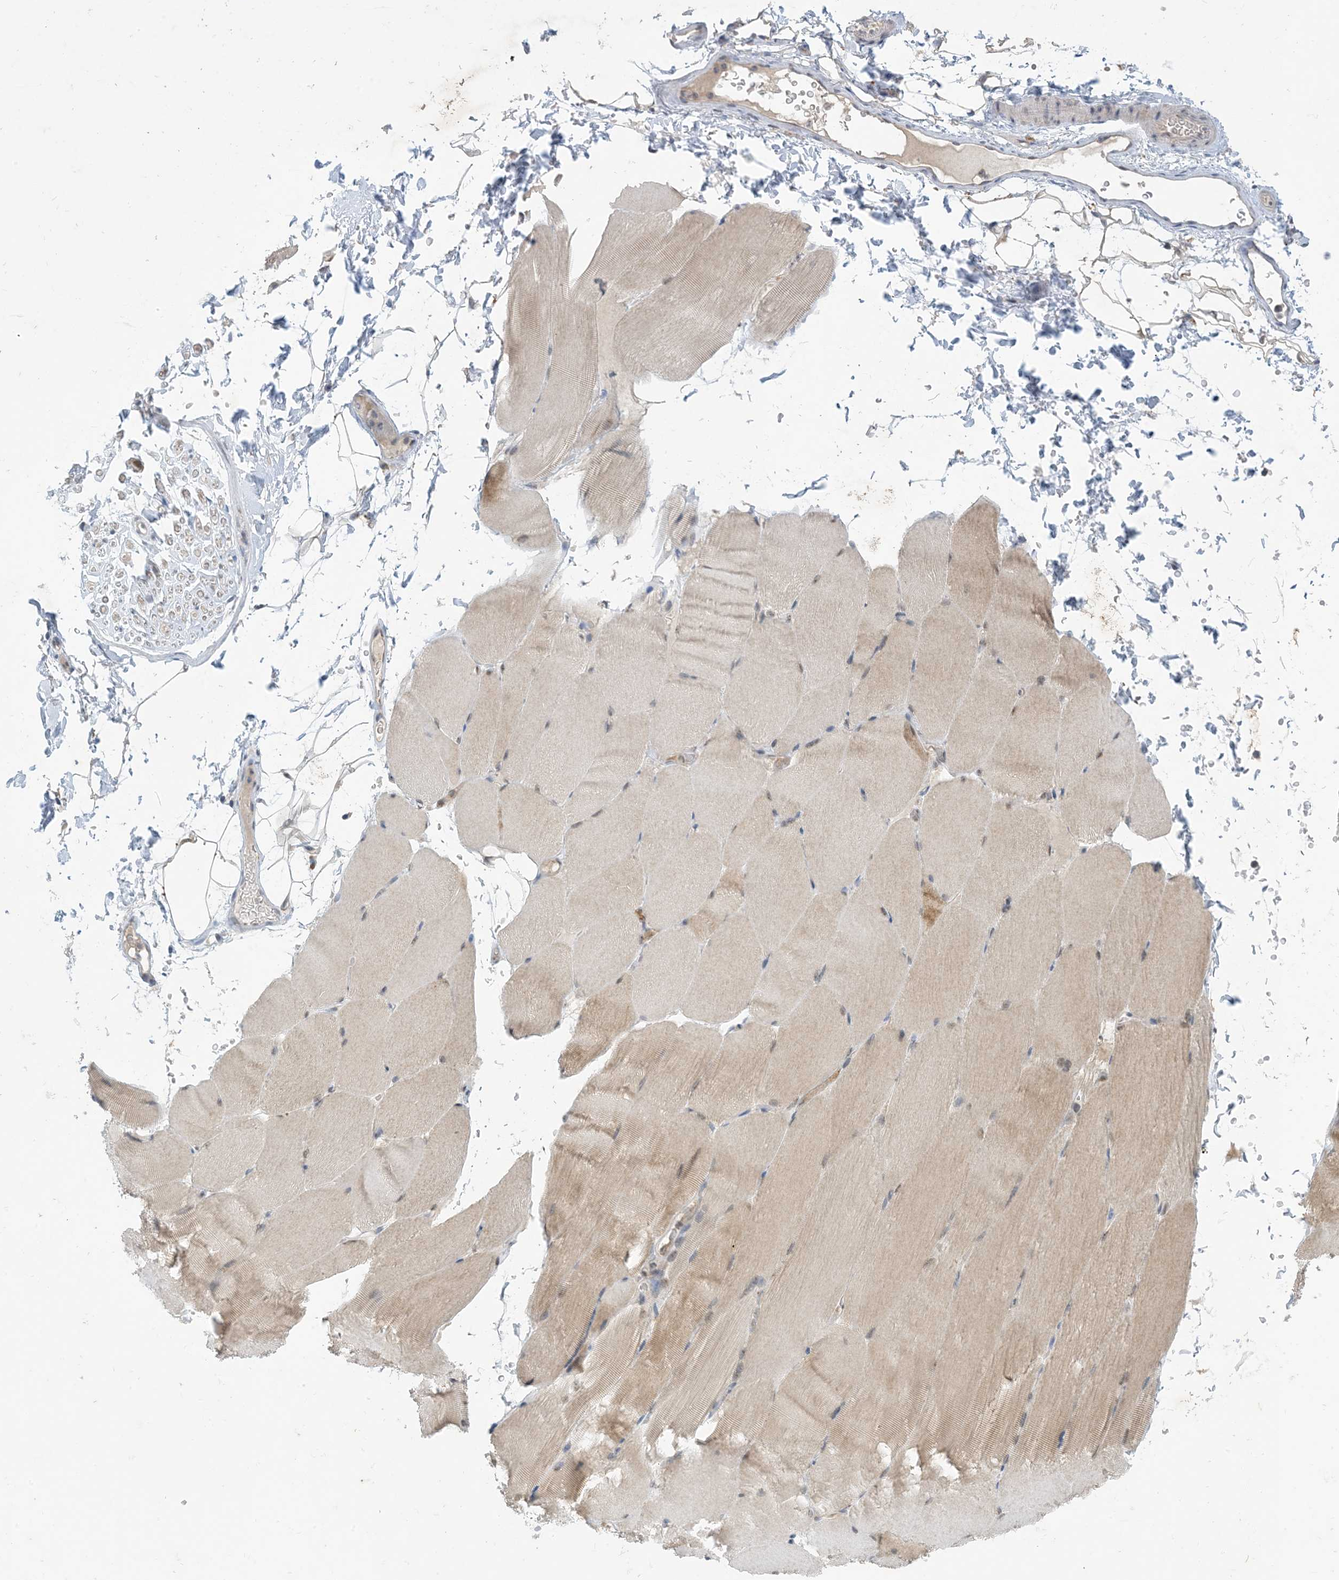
{"staining": {"intensity": "weak", "quantity": "25%-75%", "location": "cytoplasmic/membranous"}, "tissue": "skeletal muscle", "cell_type": "Myocytes", "image_type": "normal", "snomed": [{"axis": "morphology", "description": "Normal tissue, NOS"}, {"axis": "topography", "description": "Skeletal muscle"}, {"axis": "topography", "description": "Parathyroid gland"}], "caption": "The image displays immunohistochemical staining of benign skeletal muscle. There is weak cytoplasmic/membranous positivity is identified in about 25%-75% of myocytes.", "gene": "TINAG", "patient": {"sex": "female", "age": 37}}